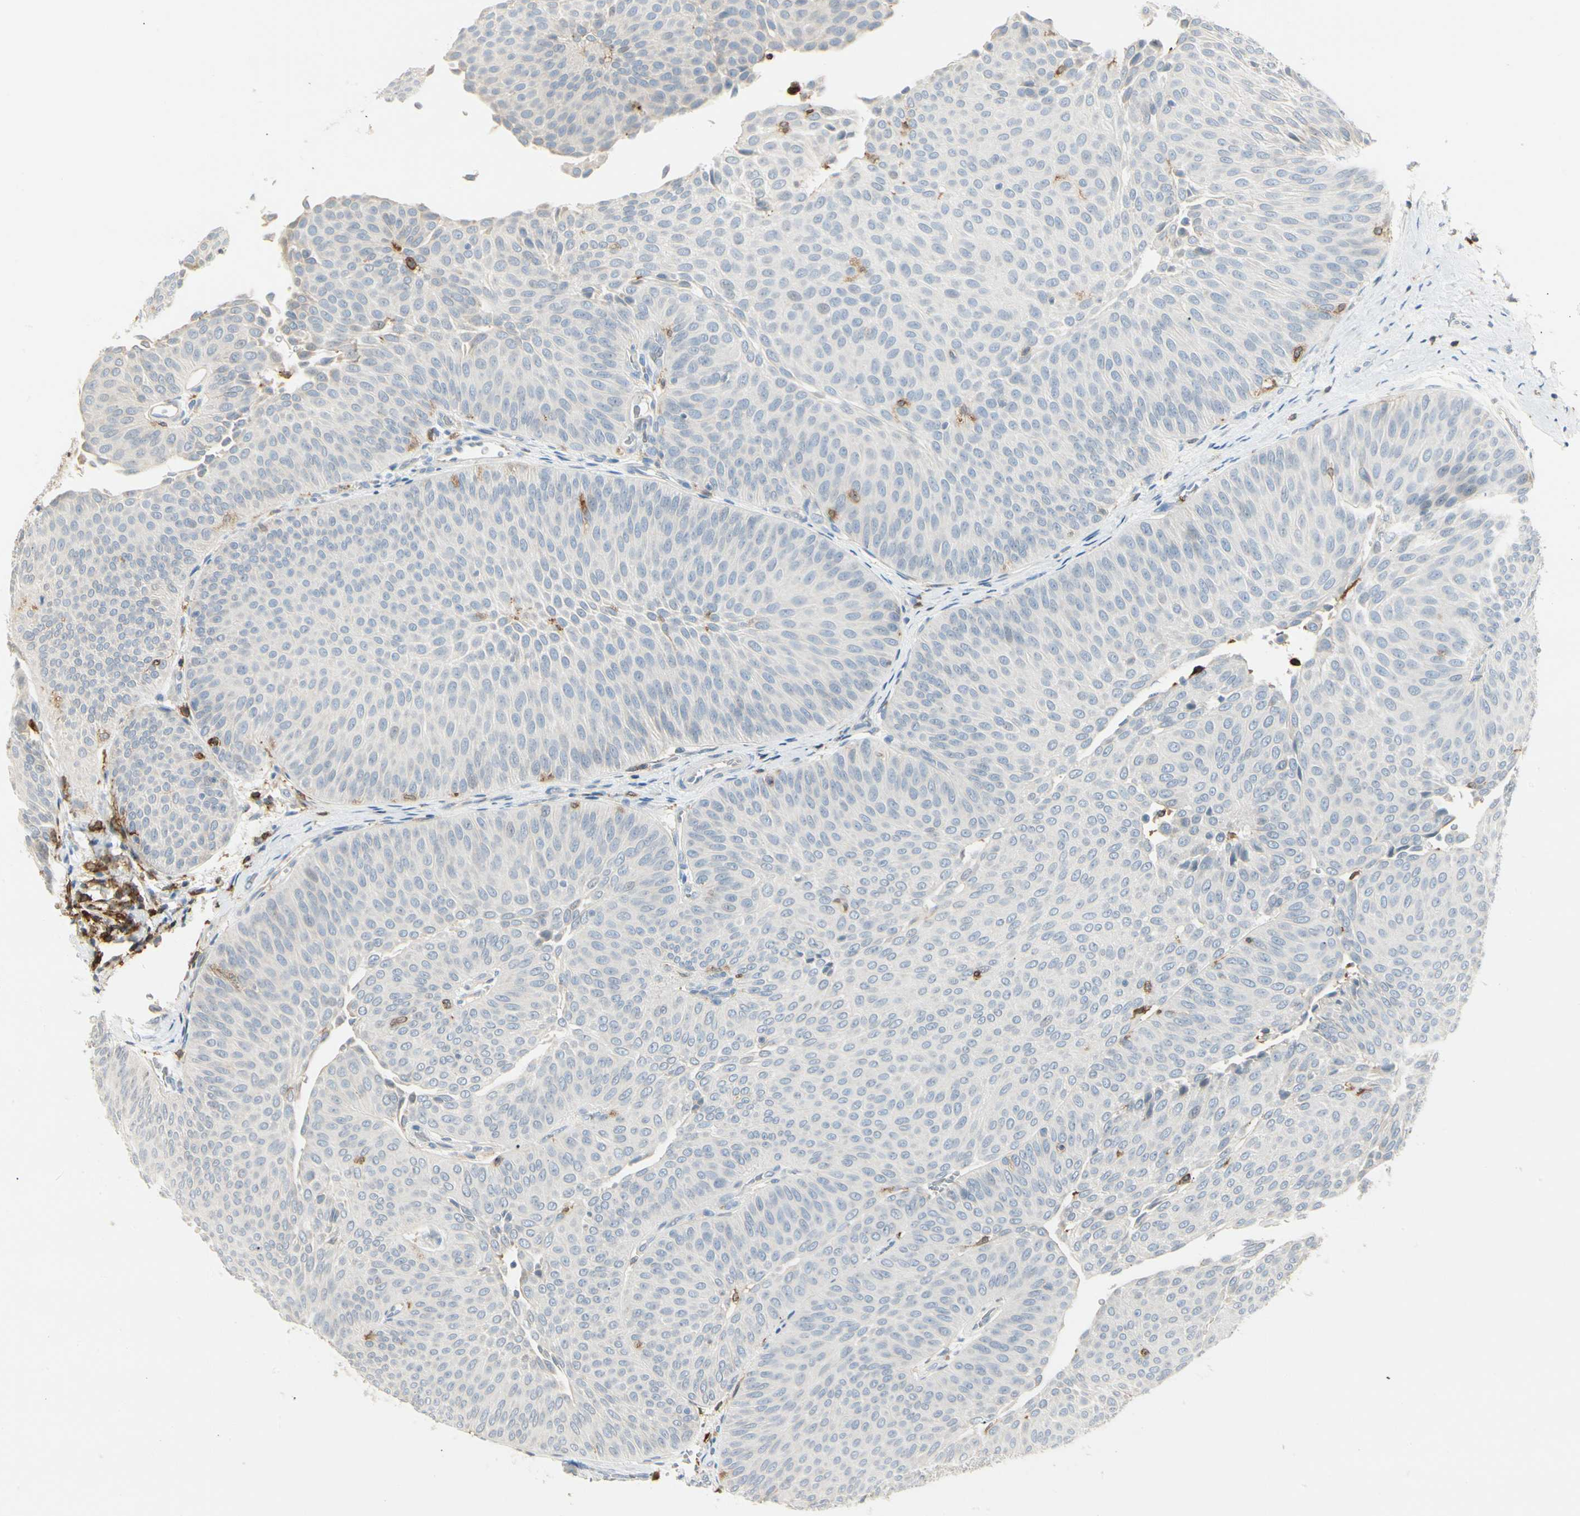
{"staining": {"intensity": "negative", "quantity": "none", "location": "none"}, "tissue": "urothelial cancer", "cell_type": "Tumor cells", "image_type": "cancer", "snomed": [{"axis": "morphology", "description": "Urothelial carcinoma, Low grade"}, {"axis": "topography", "description": "Urinary bladder"}], "caption": "Immunohistochemical staining of human low-grade urothelial carcinoma exhibits no significant positivity in tumor cells.", "gene": "ITGB2", "patient": {"sex": "female", "age": 60}}